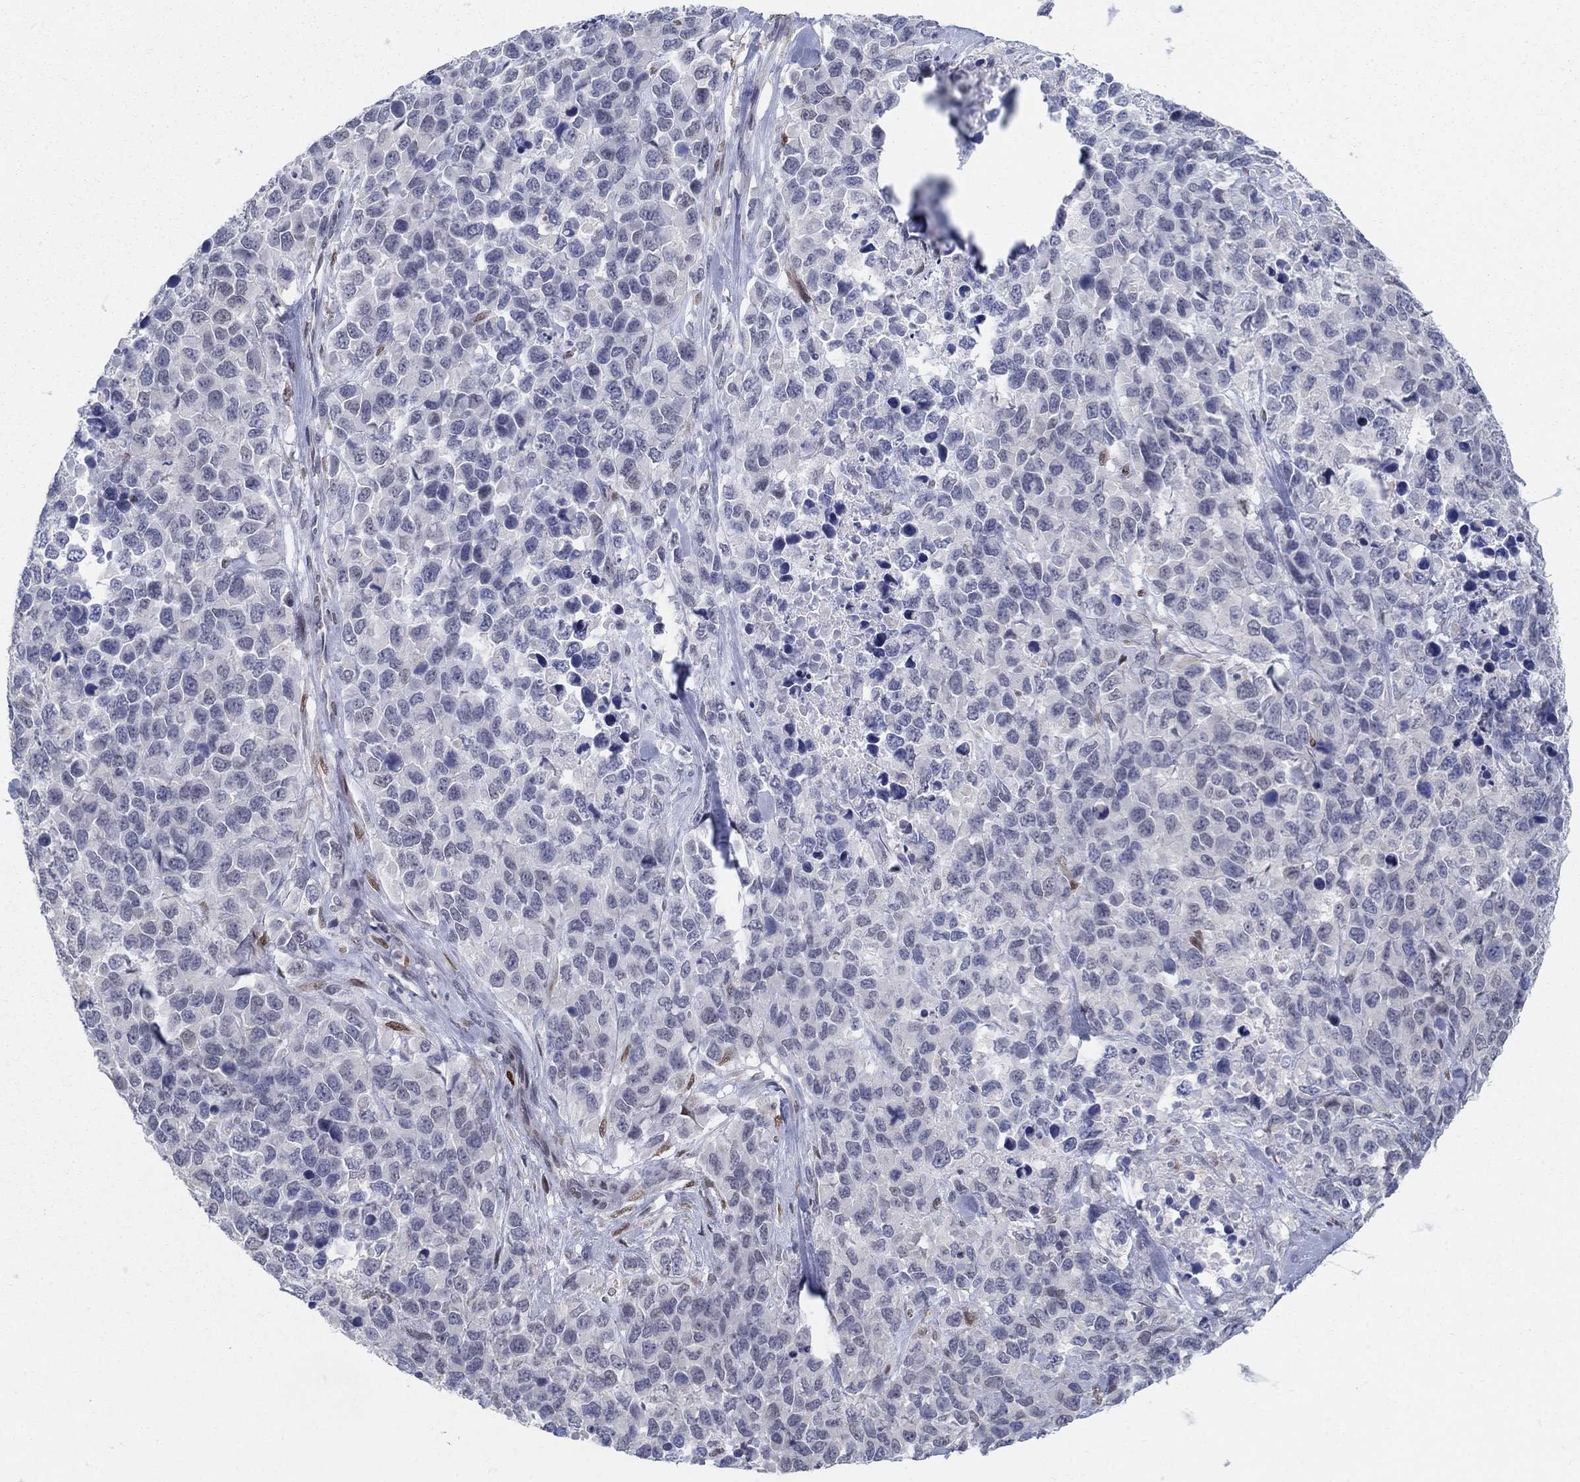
{"staining": {"intensity": "negative", "quantity": "none", "location": "none"}, "tissue": "melanoma", "cell_type": "Tumor cells", "image_type": "cancer", "snomed": [{"axis": "morphology", "description": "Malignant melanoma, Metastatic site"}, {"axis": "topography", "description": "Skin"}], "caption": "A micrograph of melanoma stained for a protein exhibits no brown staining in tumor cells.", "gene": "CENPE", "patient": {"sex": "male", "age": 84}}